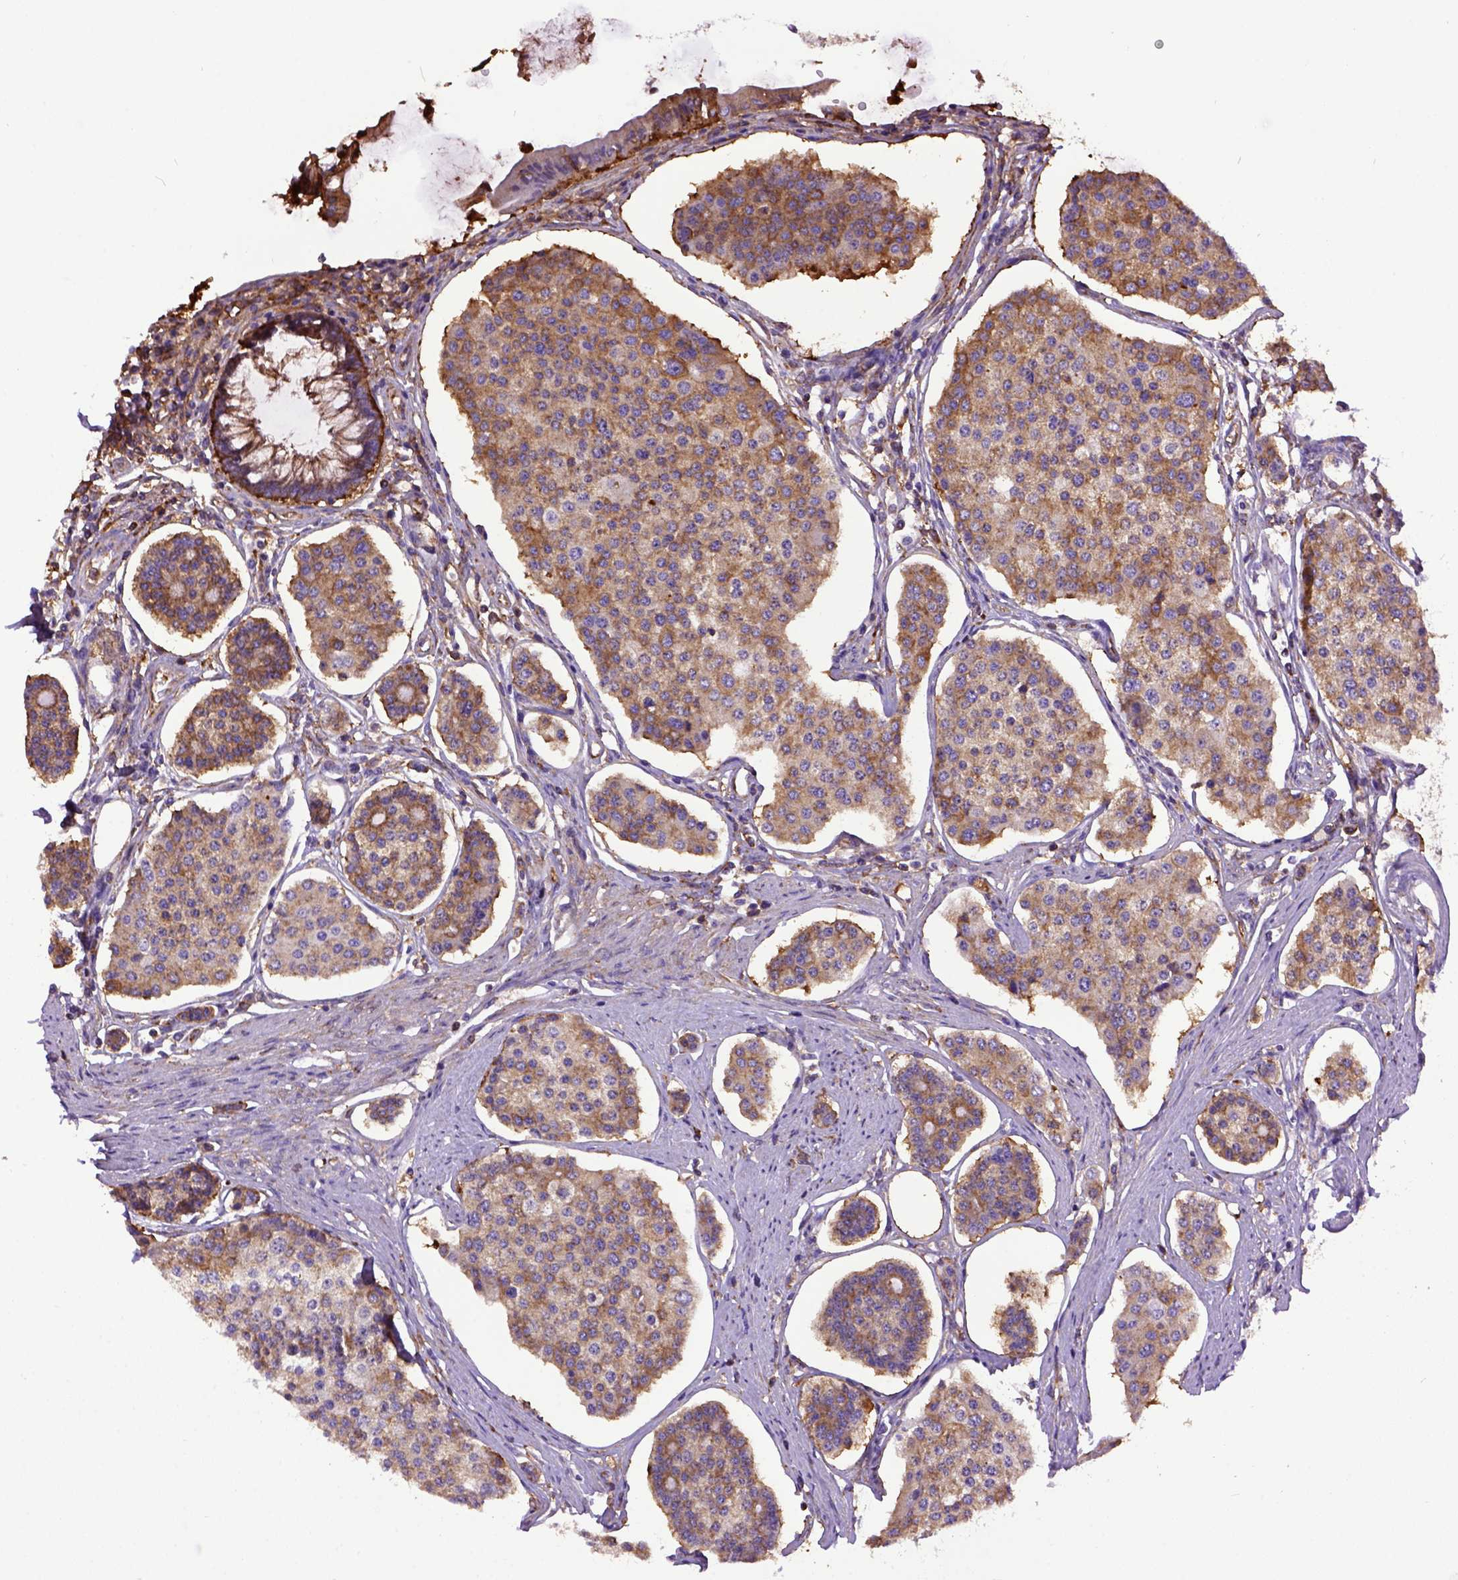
{"staining": {"intensity": "moderate", "quantity": ">75%", "location": "cytoplasmic/membranous"}, "tissue": "carcinoid", "cell_type": "Tumor cells", "image_type": "cancer", "snomed": [{"axis": "morphology", "description": "Carcinoid, malignant, NOS"}, {"axis": "topography", "description": "Small intestine"}], "caption": "Carcinoid (malignant) stained with DAB immunohistochemistry (IHC) exhibits medium levels of moderate cytoplasmic/membranous staining in about >75% of tumor cells. (Stains: DAB (3,3'-diaminobenzidine) in brown, nuclei in blue, Microscopy: brightfield microscopy at high magnification).", "gene": "MVP", "patient": {"sex": "female", "age": 65}}